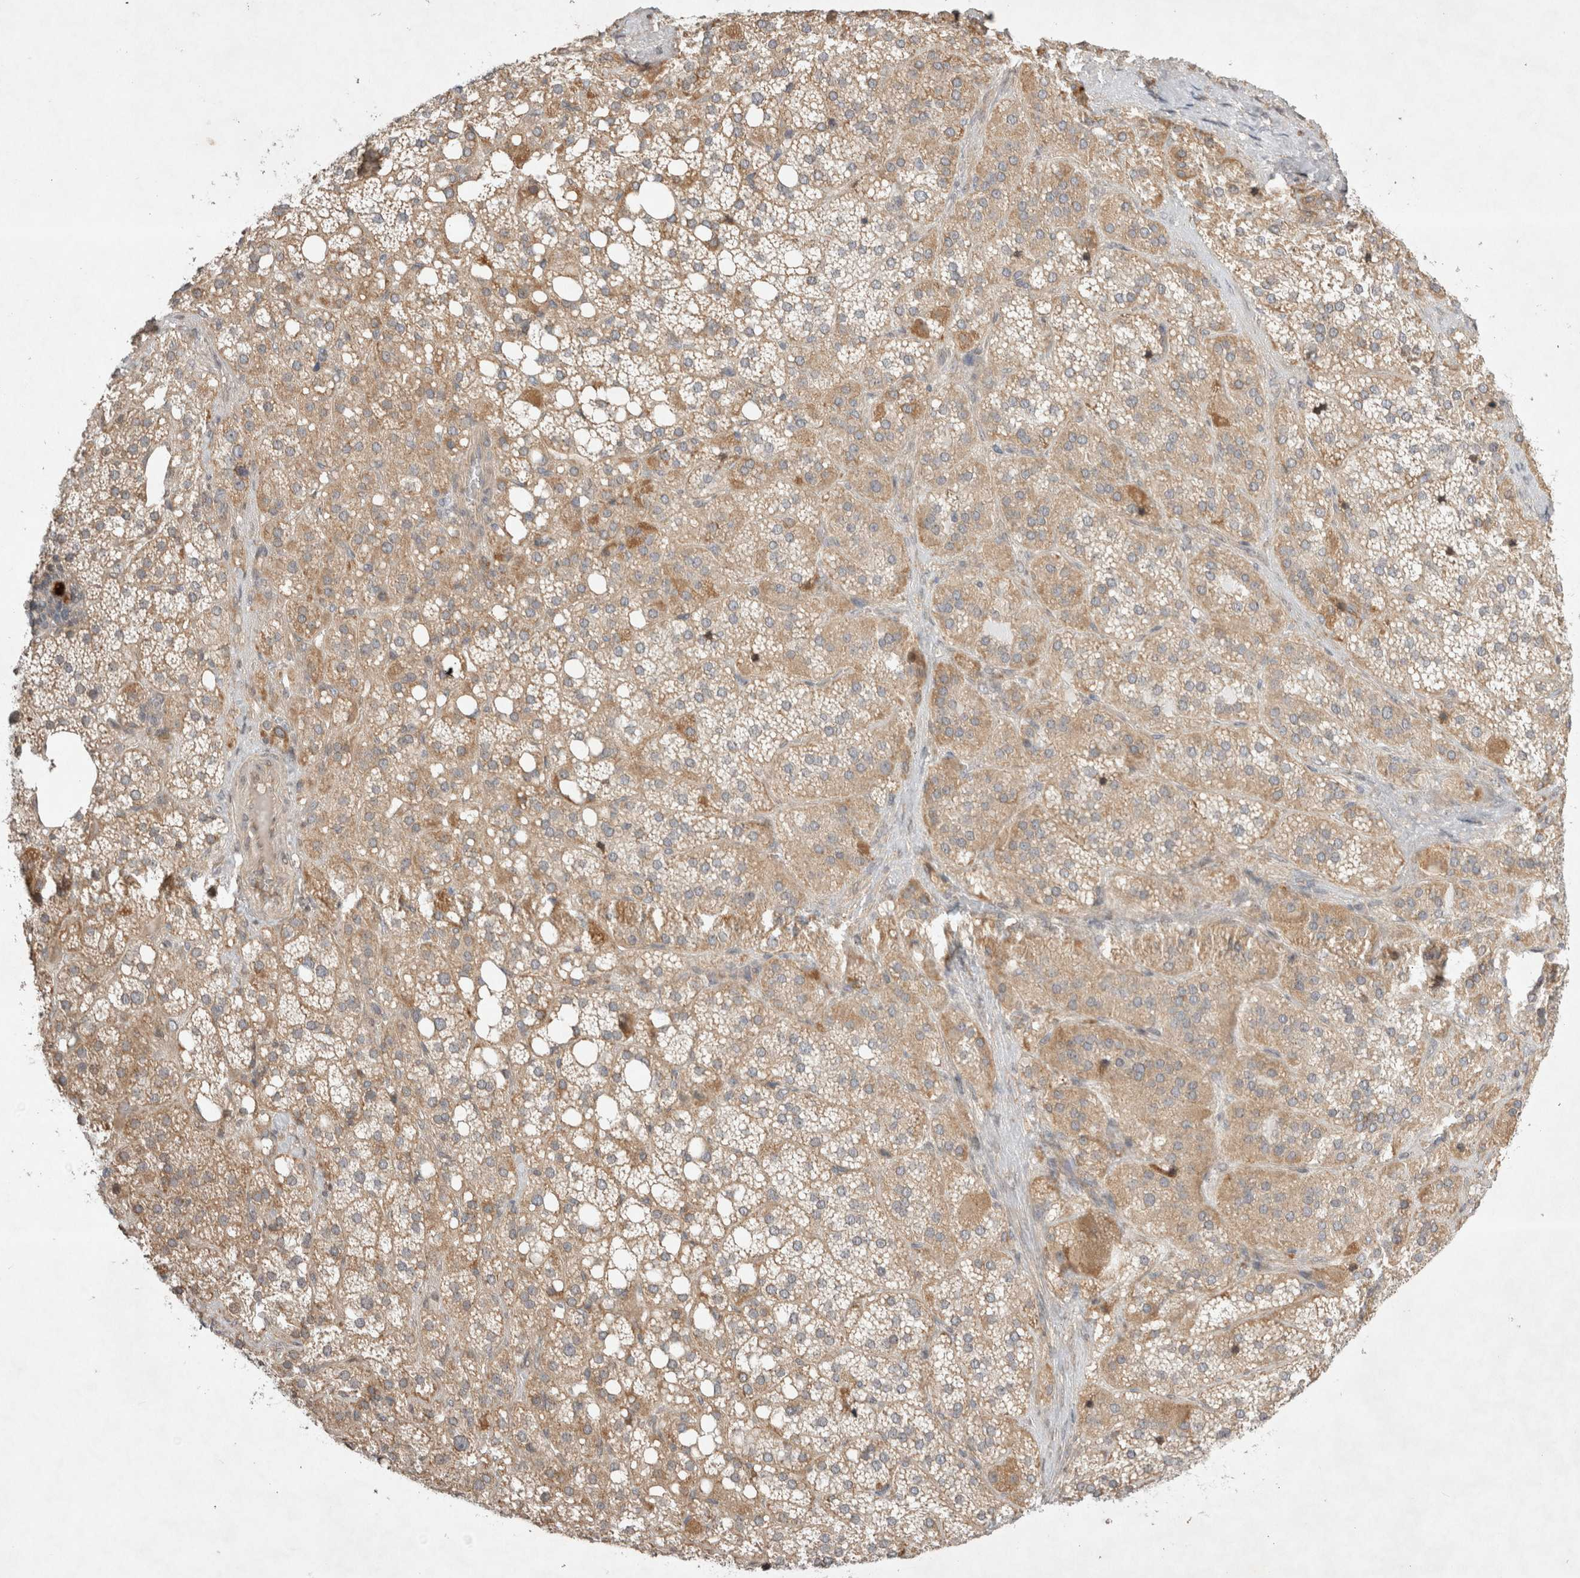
{"staining": {"intensity": "moderate", "quantity": ">75%", "location": "cytoplasmic/membranous"}, "tissue": "adrenal gland", "cell_type": "Glandular cells", "image_type": "normal", "snomed": [{"axis": "morphology", "description": "Normal tissue, NOS"}, {"axis": "topography", "description": "Adrenal gland"}], "caption": "A brown stain highlights moderate cytoplasmic/membranous expression of a protein in glandular cells of unremarkable human adrenal gland. Immunohistochemistry stains the protein in brown and the nuclei are stained blue.", "gene": "EIF2AK1", "patient": {"sex": "female", "age": 59}}